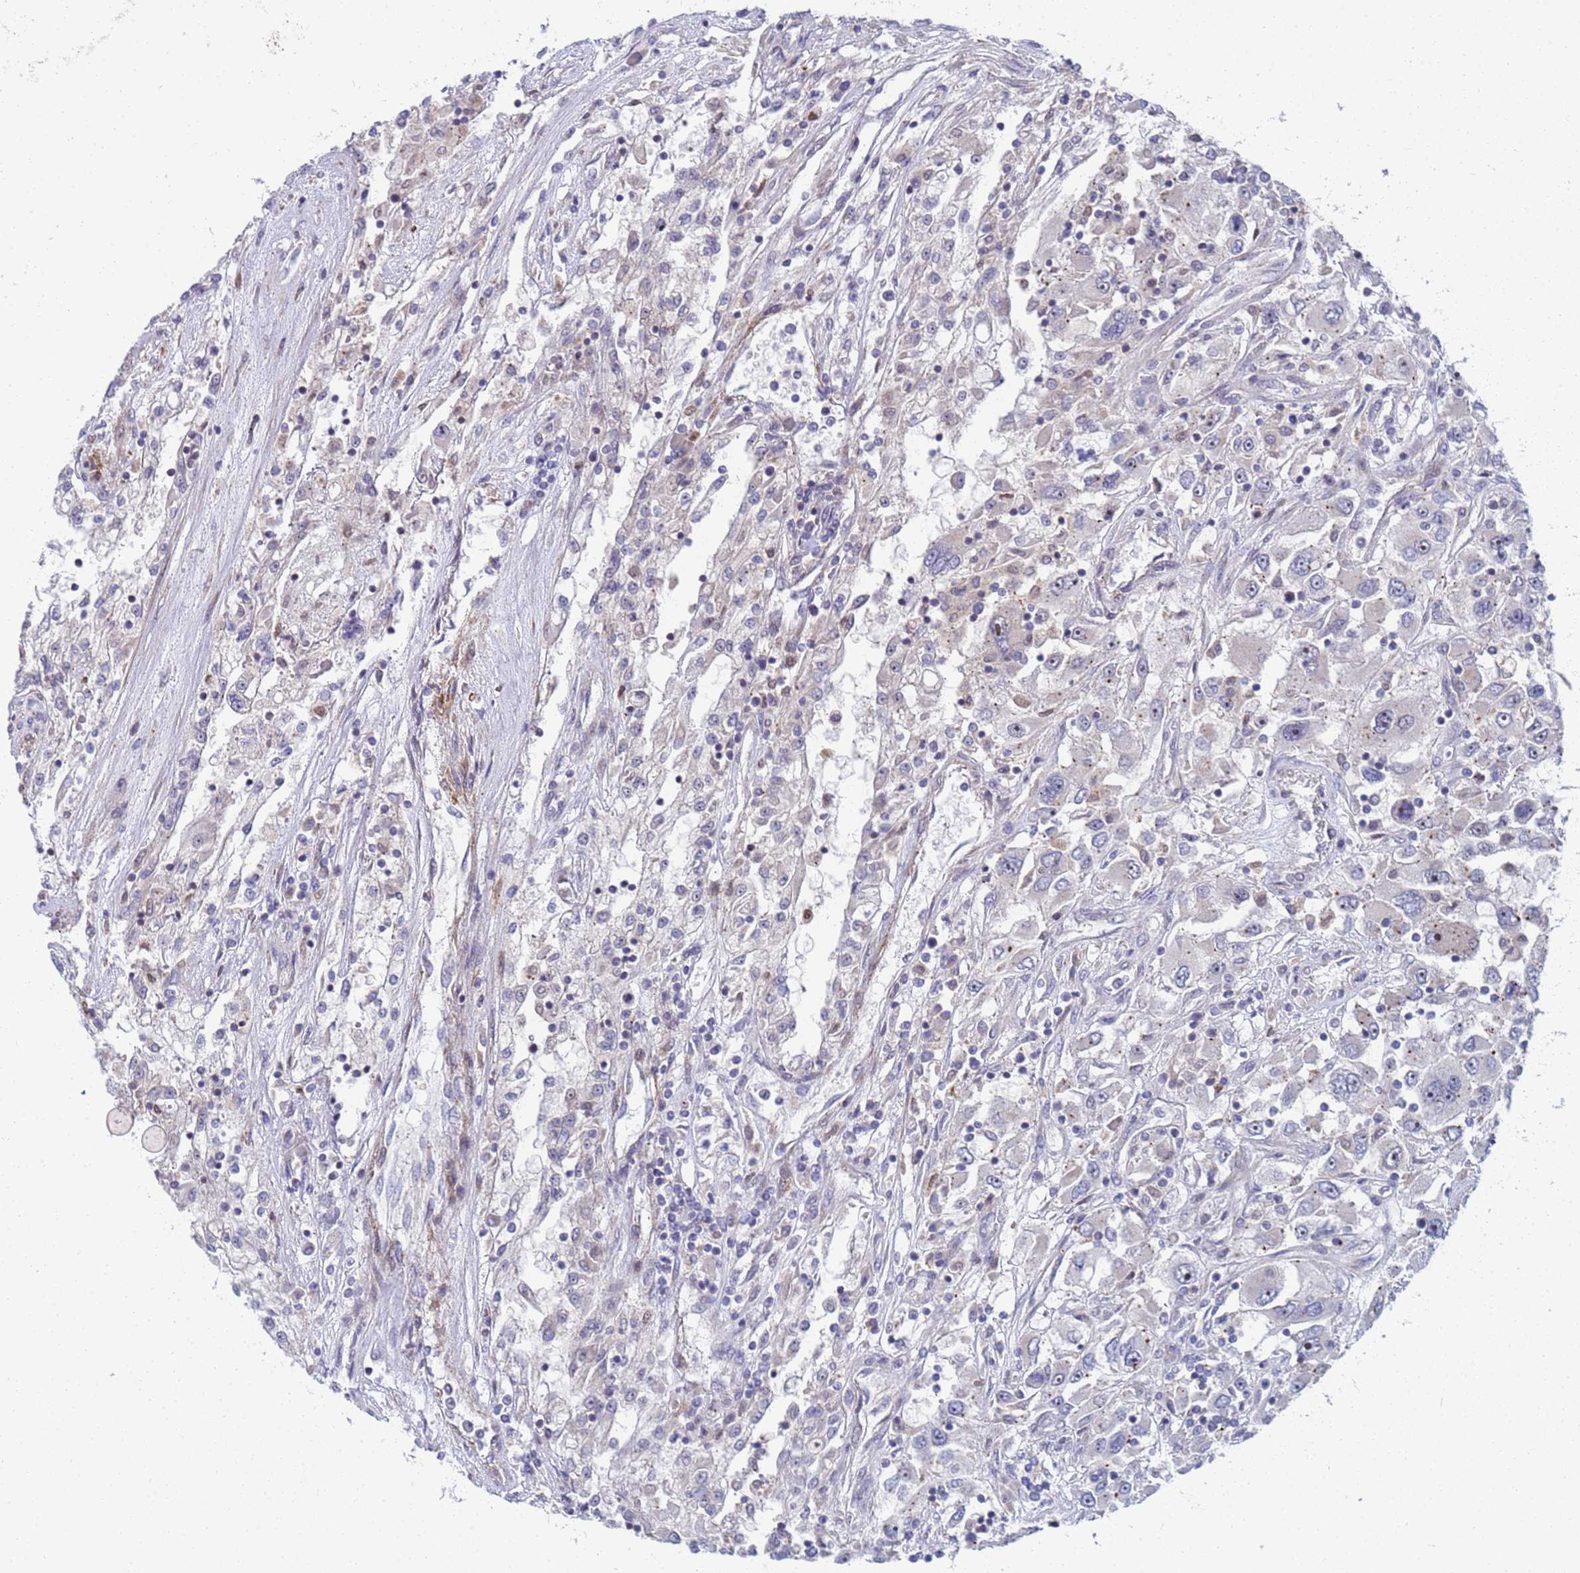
{"staining": {"intensity": "moderate", "quantity": "<25%", "location": "cytoplasmic/membranous"}, "tissue": "renal cancer", "cell_type": "Tumor cells", "image_type": "cancer", "snomed": [{"axis": "morphology", "description": "Adenocarcinoma, NOS"}, {"axis": "topography", "description": "Kidney"}], "caption": "A low amount of moderate cytoplasmic/membranous positivity is identified in approximately <25% of tumor cells in renal cancer tissue.", "gene": "ENOSF1", "patient": {"sex": "female", "age": 52}}